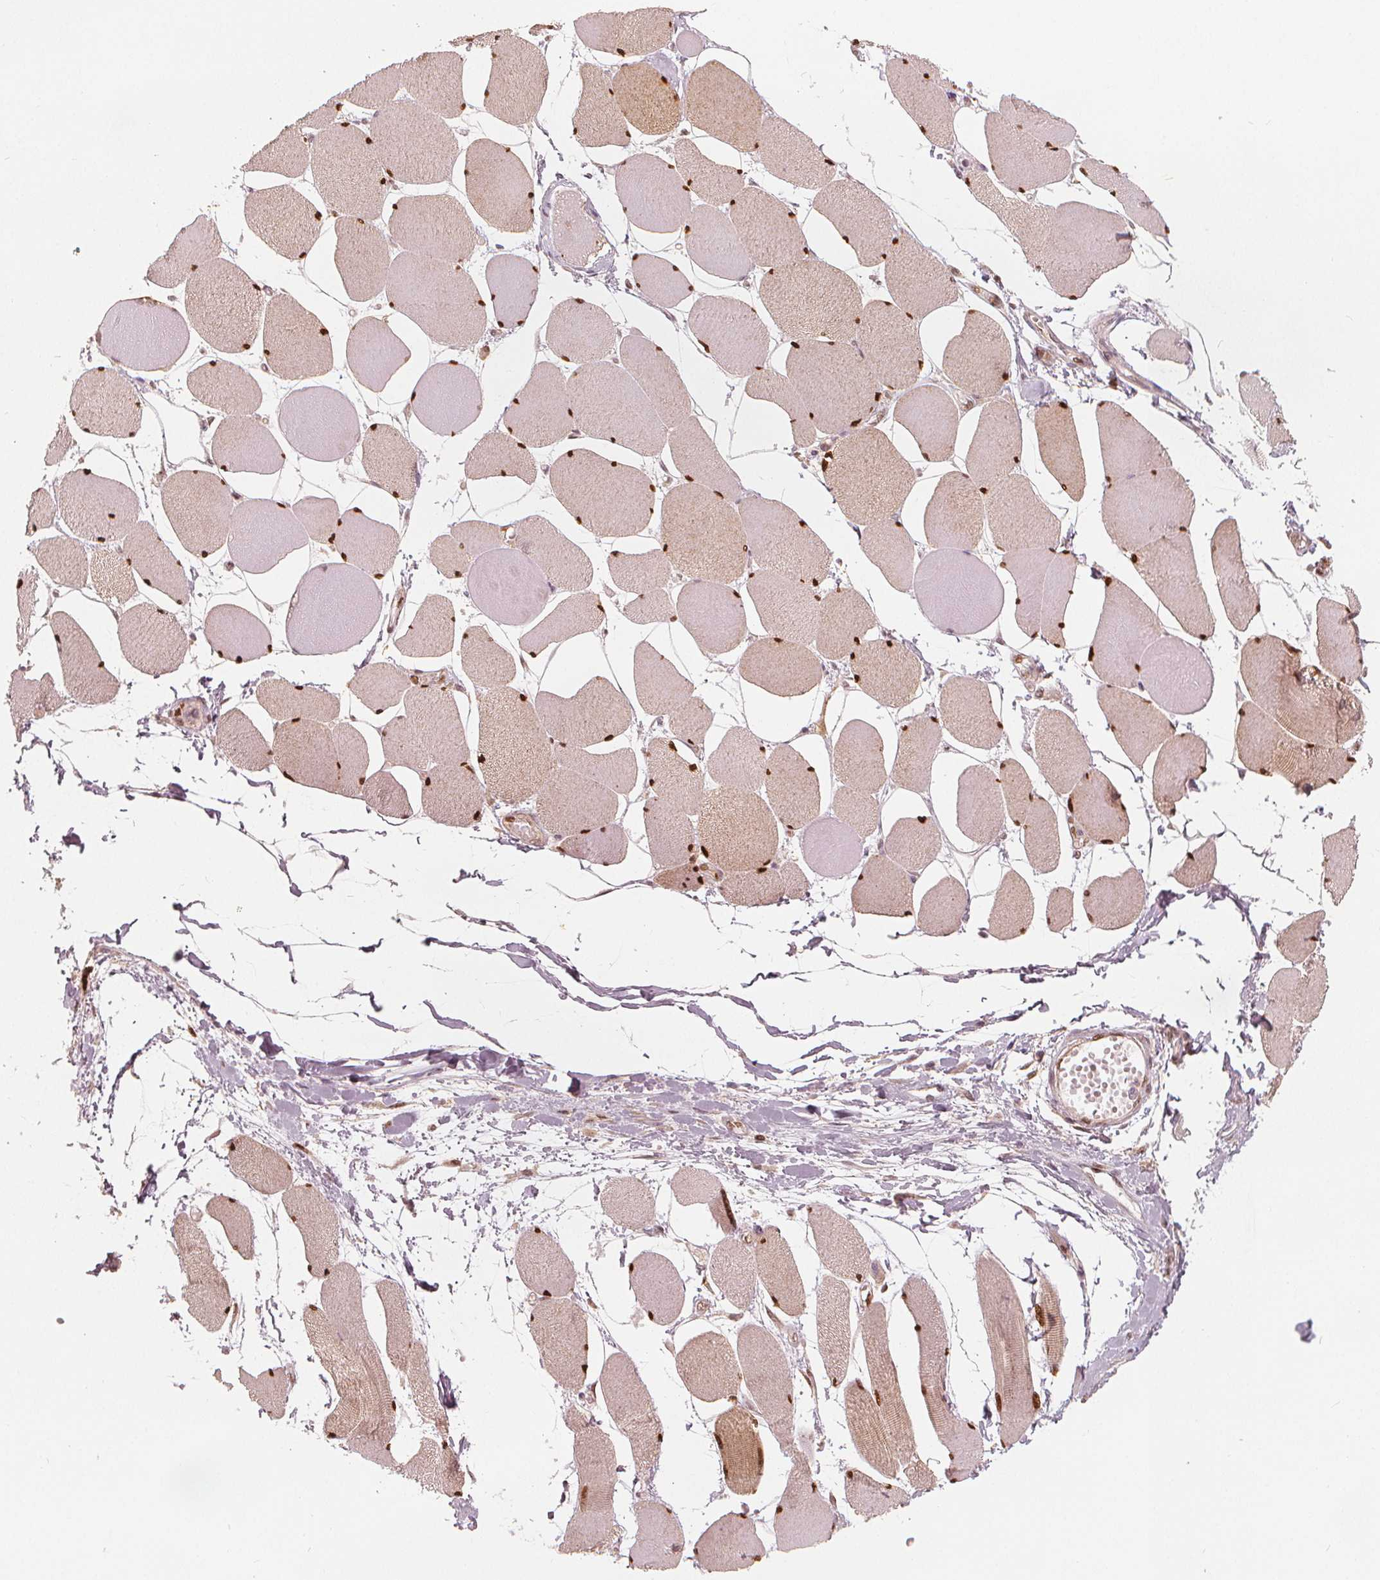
{"staining": {"intensity": "strong", "quantity": "25%-75%", "location": "cytoplasmic/membranous,nuclear"}, "tissue": "skeletal muscle", "cell_type": "Myocytes", "image_type": "normal", "snomed": [{"axis": "morphology", "description": "Normal tissue, NOS"}, {"axis": "topography", "description": "Skeletal muscle"}], "caption": "An image of skeletal muscle stained for a protein demonstrates strong cytoplasmic/membranous,nuclear brown staining in myocytes. (DAB IHC with brightfield microscopy, high magnification).", "gene": "SQSTM1", "patient": {"sex": "female", "age": 75}}